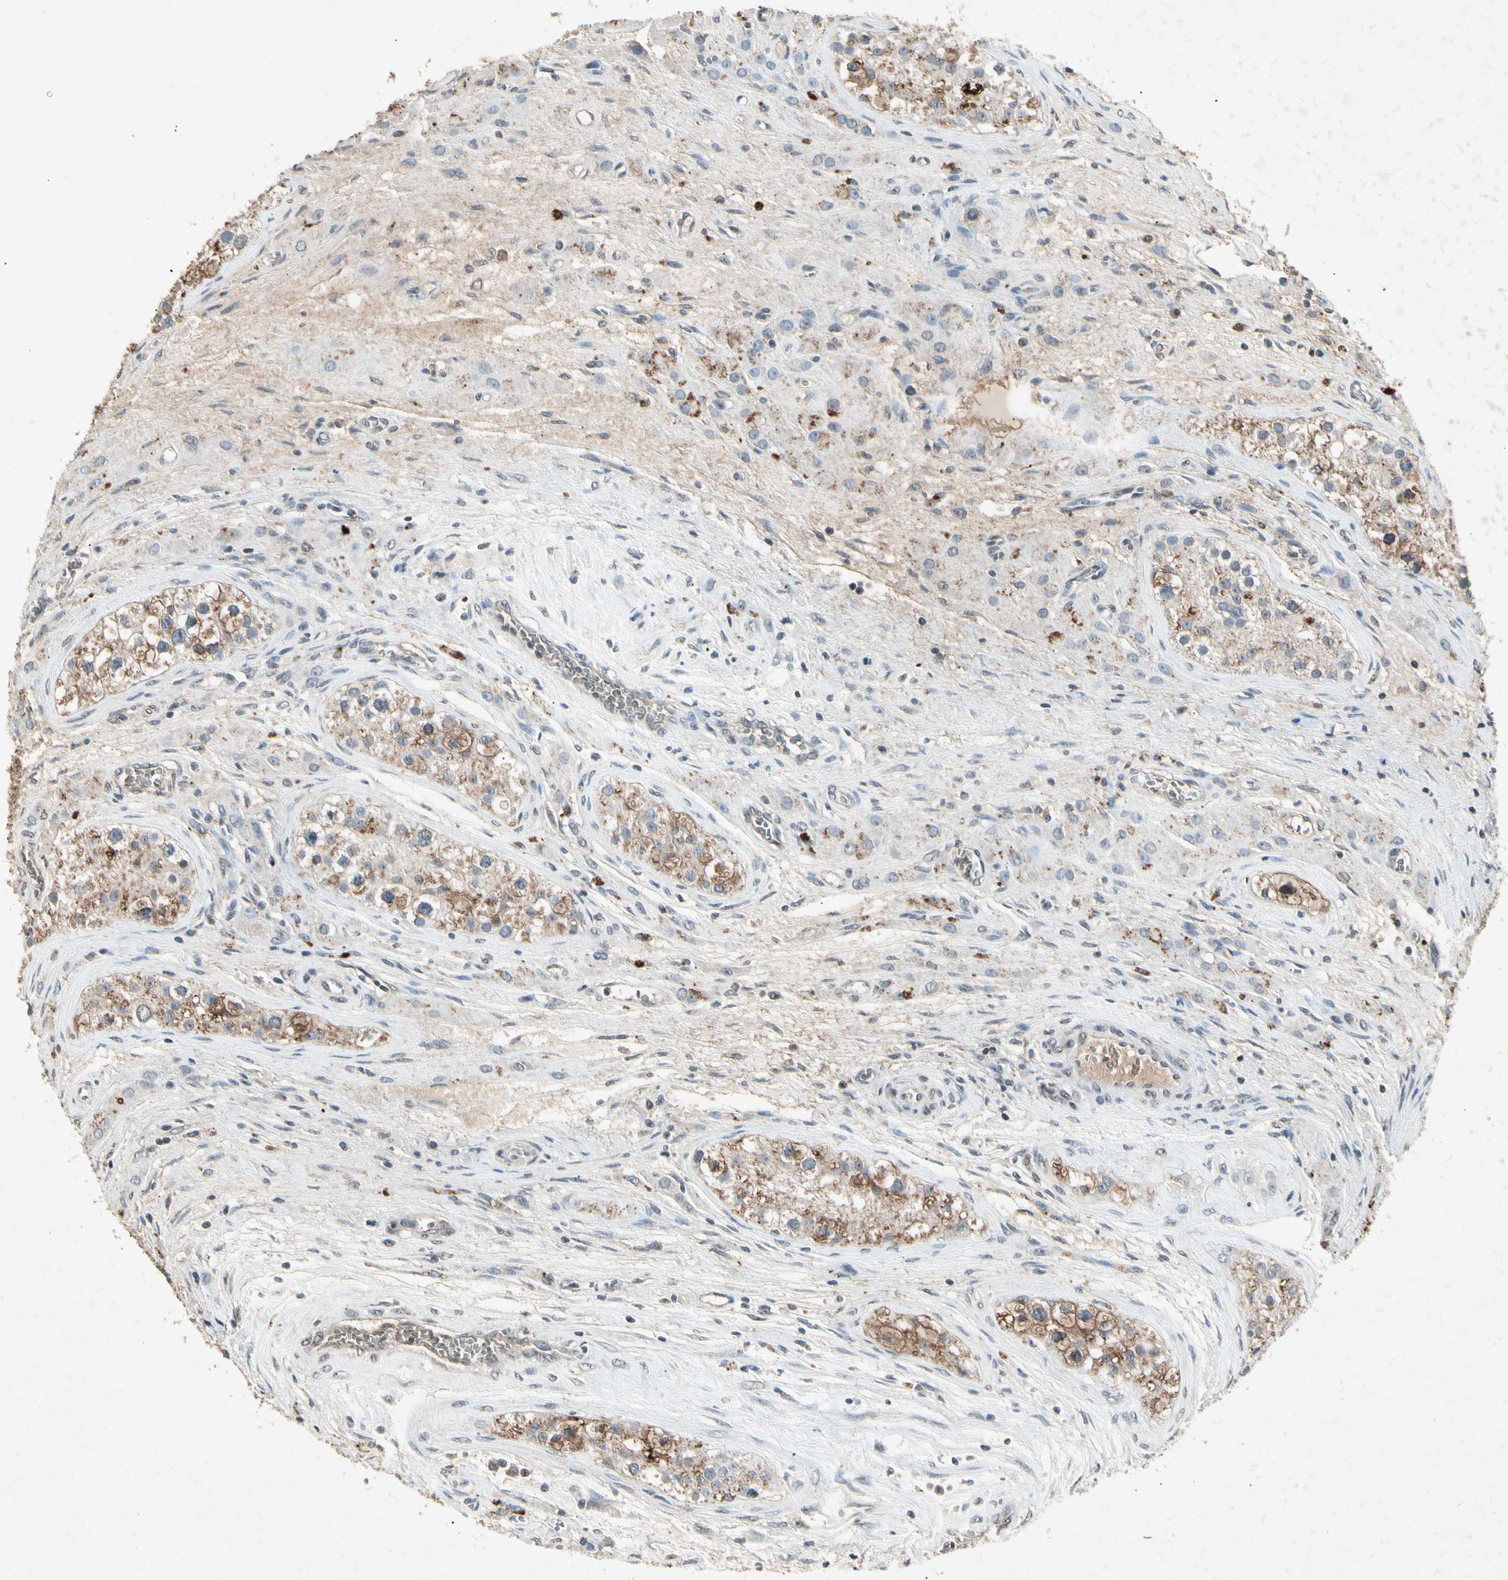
{"staining": {"intensity": "weak", "quantity": "25%-75%", "location": "cytoplasmic/membranous"}, "tissue": "testis cancer", "cell_type": "Tumor cells", "image_type": "cancer", "snomed": [{"axis": "morphology", "description": "Carcinoma, Embryonal, NOS"}, {"axis": "topography", "description": "Testis"}], "caption": "Weak cytoplasmic/membranous positivity is seen in approximately 25%-75% of tumor cells in testis embryonal carcinoma. (DAB (3,3'-diaminobenzidine) IHC with brightfield microscopy, high magnification).", "gene": "CP", "patient": {"sex": "male", "age": 28}}